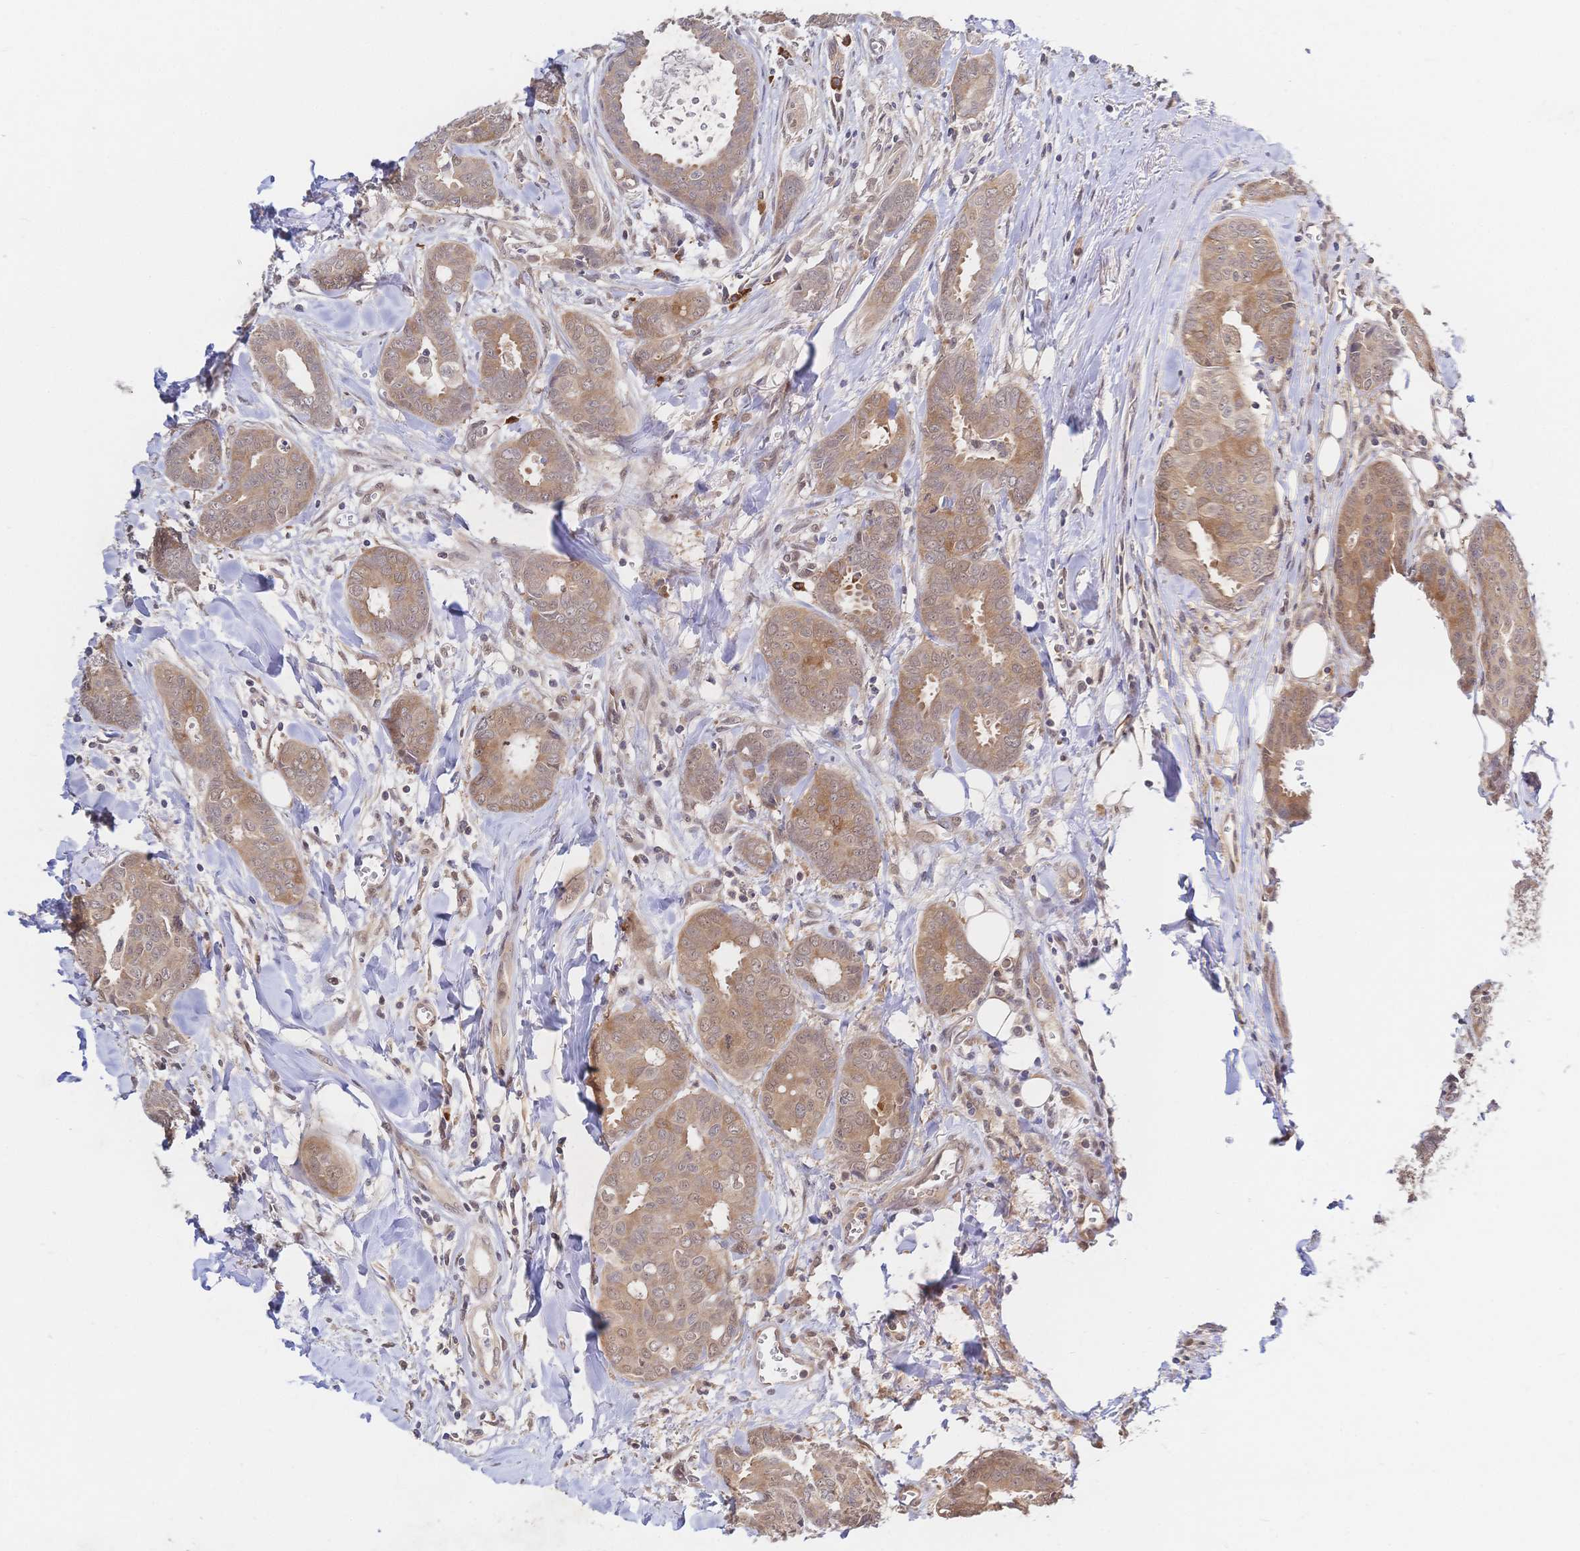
{"staining": {"intensity": "moderate", "quantity": ">75%", "location": "cytoplasmic/membranous"}, "tissue": "breast cancer", "cell_type": "Tumor cells", "image_type": "cancer", "snomed": [{"axis": "morphology", "description": "Duct carcinoma"}, {"axis": "topography", "description": "Breast"}], "caption": "Immunohistochemical staining of human breast cancer (infiltrating ductal carcinoma) demonstrates medium levels of moderate cytoplasmic/membranous positivity in about >75% of tumor cells. The staining is performed using DAB (3,3'-diaminobenzidine) brown chromogen to label protein expression. The nuclei are counter-stained blue using hematoxylin.", "gene": "LMO4", "patient": {"sex": "female", "age": 45}}